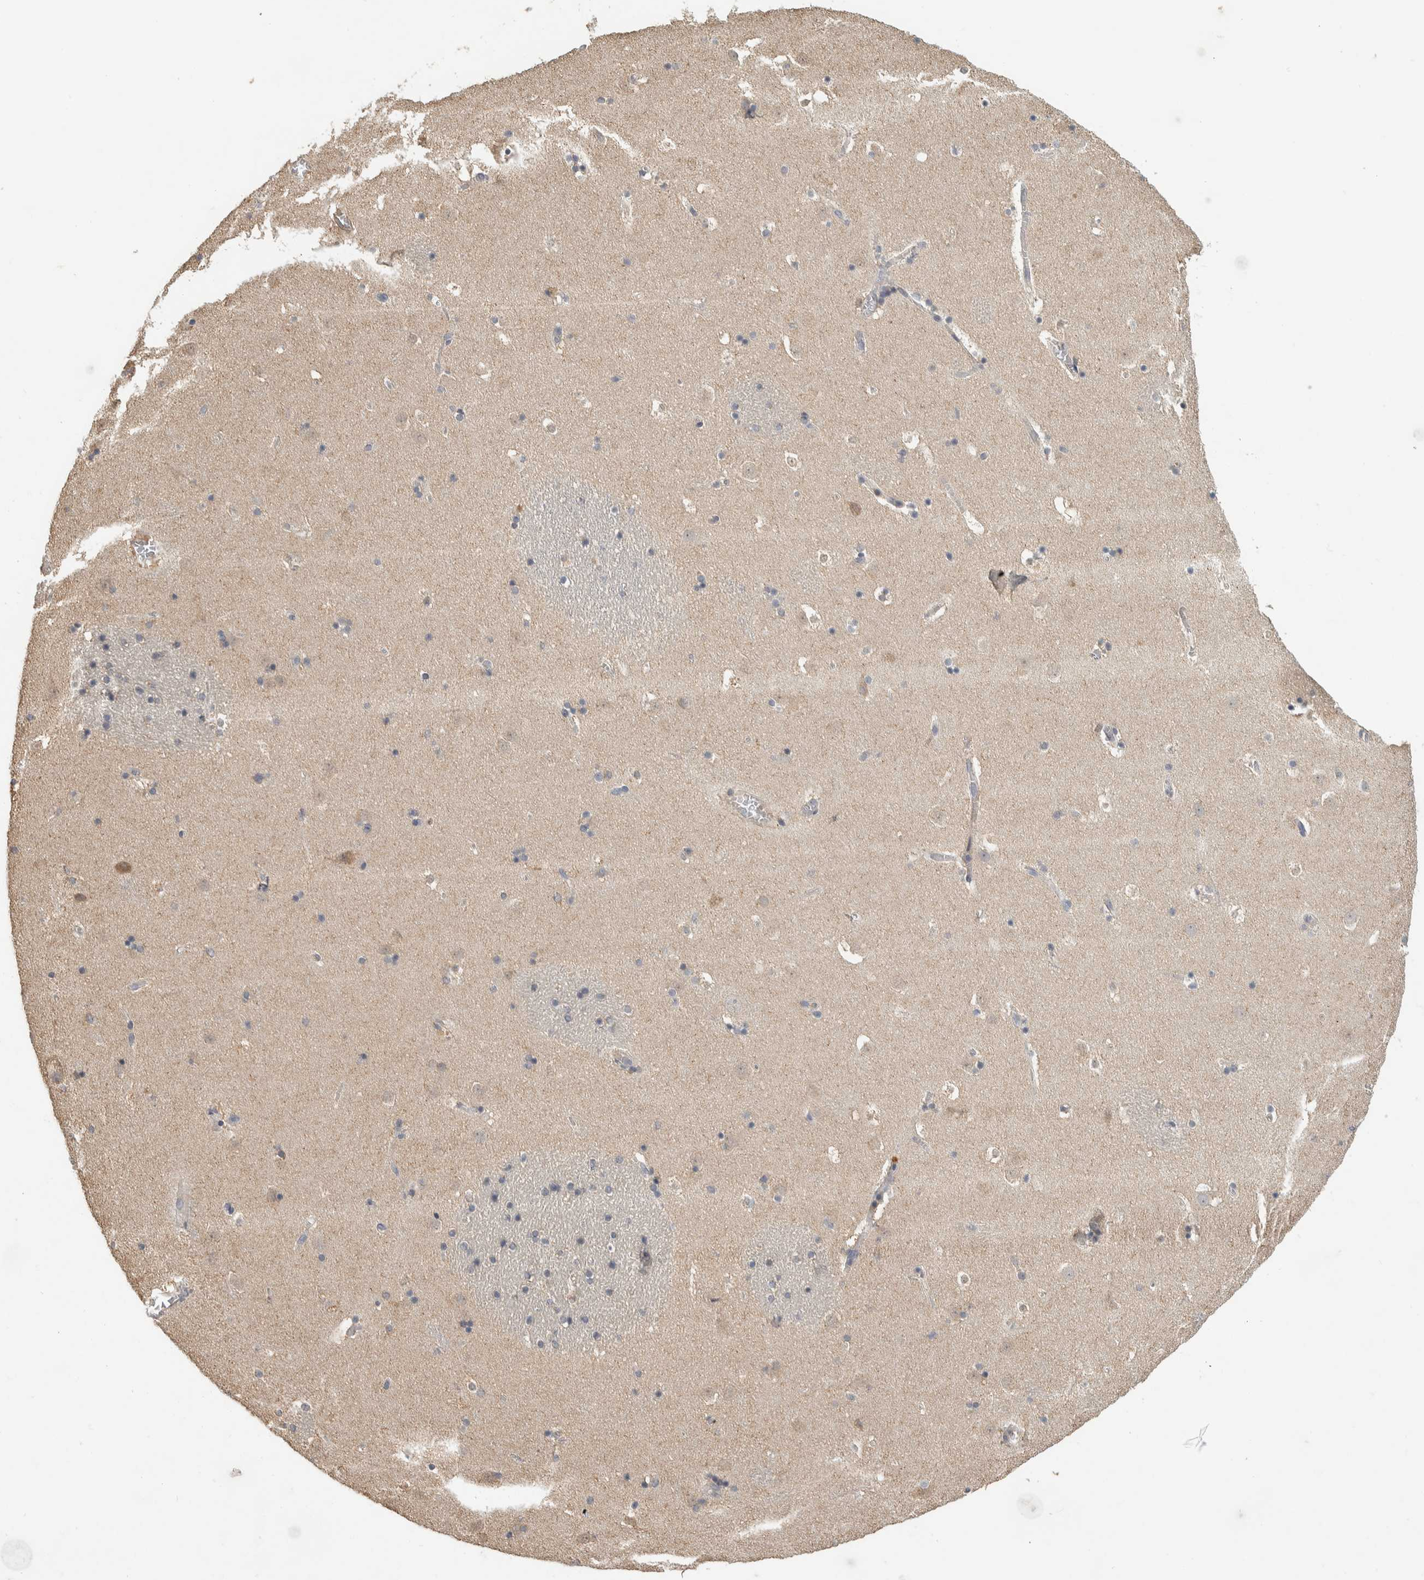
{"staining": {"intensity": "negative", "quantity": "none", "location": "none"}, "tissue": "caudate", "cell_type": "Glial cells", "image_type": "normal", "snomed": [{"axis": "morphology", "description": "Normal tissue, NOS"}, {"axis": "topography", "description": "Lateral ventricle wall"}], "caption": "The IHC histopathology image has no significant staining in glial cells of caudate. (Stains: DAB IHC with hematoxylin counter stain, Microscopy: brightfield microscopy at high magnification).", "gene": "EIF3H", "patient": {"sex": "male", "age": 45}}